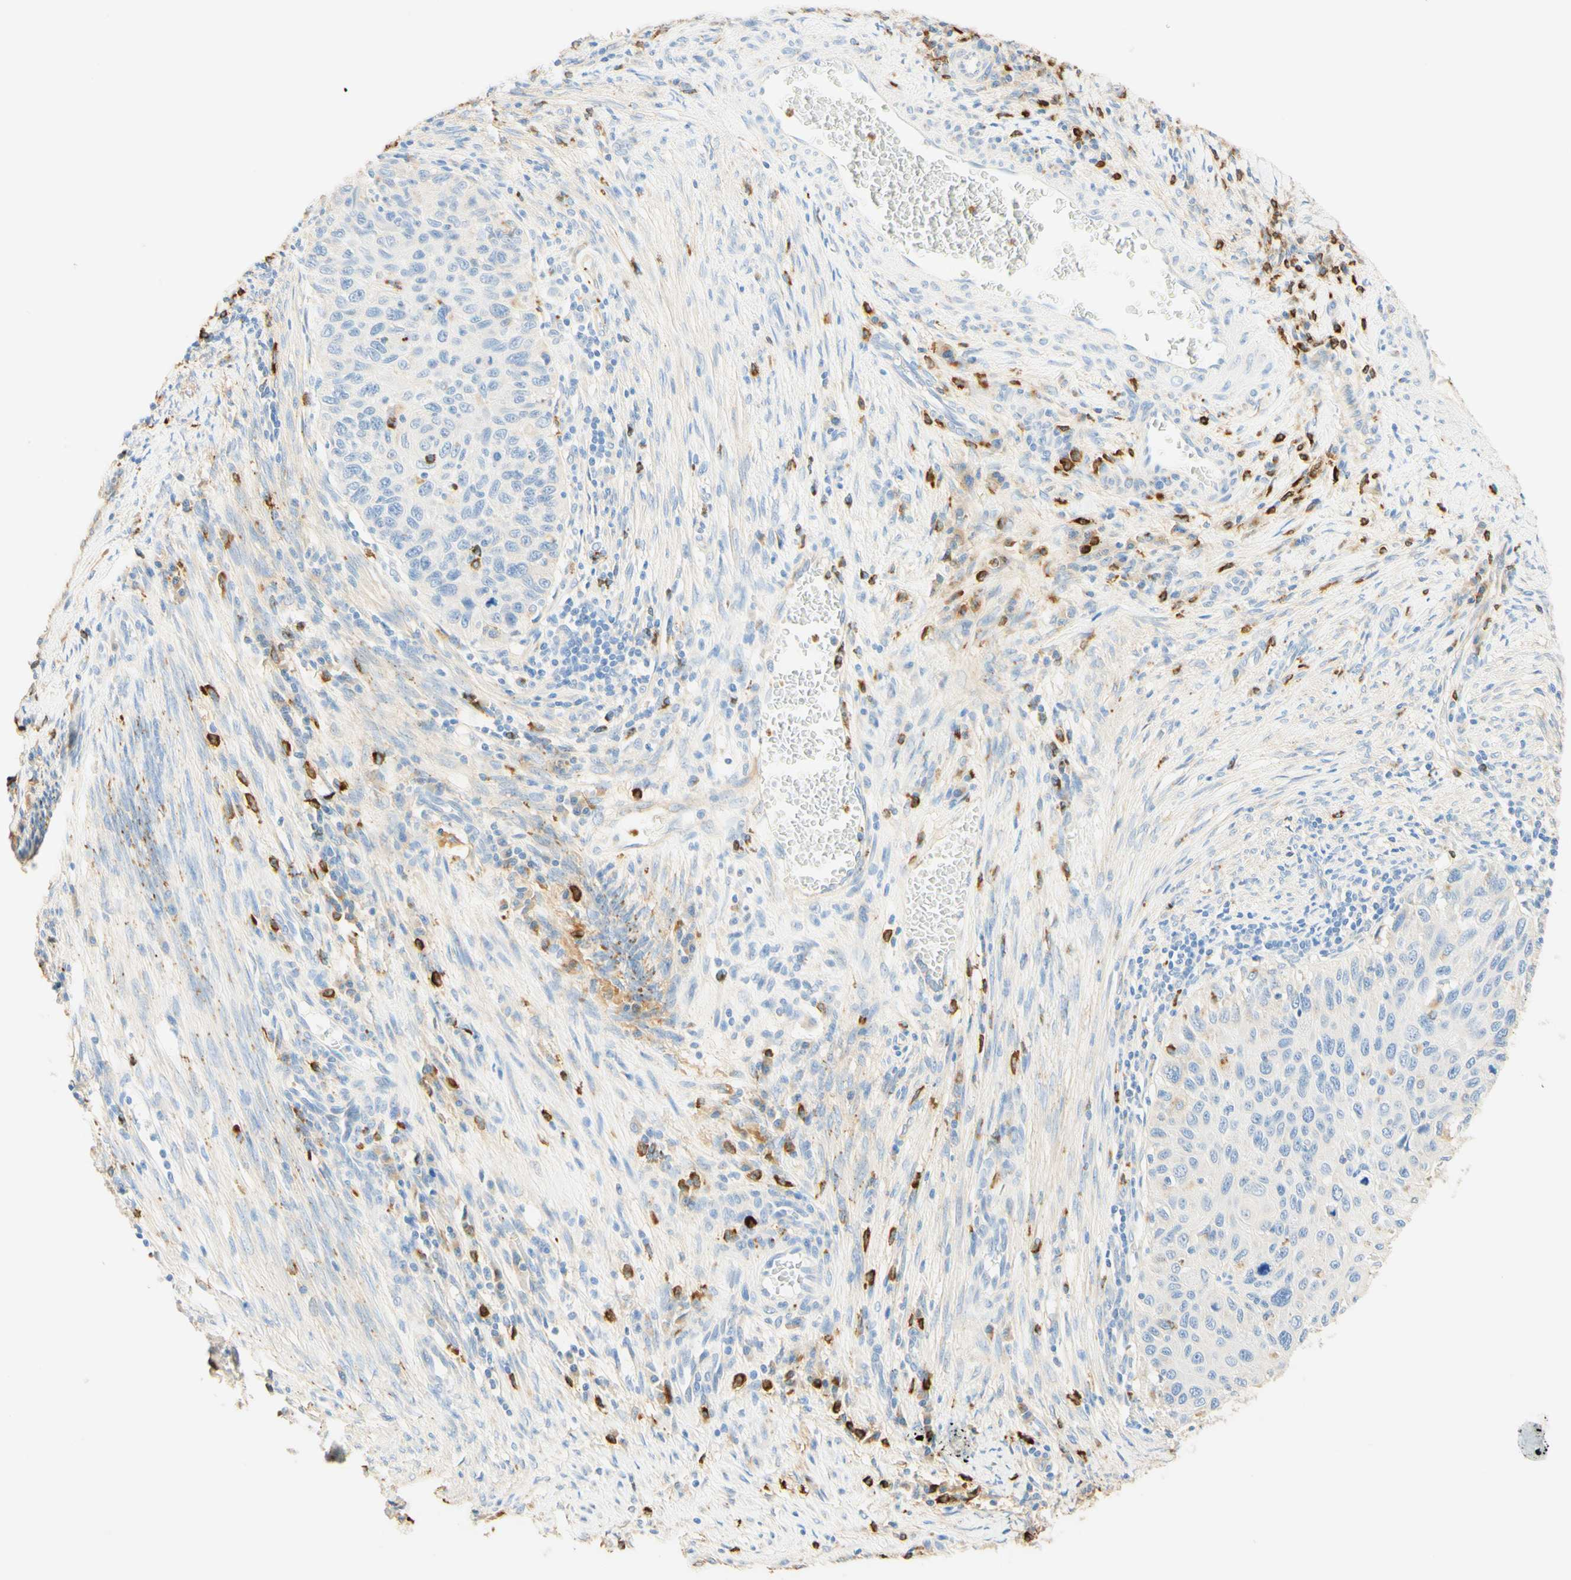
{"staining": {"intensity": "negative", "quantity": "none", "location": "none"}, "tissue": "cervical cancer", "cell_type": "Tumor cells", "image_type": "cancer", "snomed": [{"axis": "morphology", "description": "Squamous cell carcinoma, NOS"}, {"axis": "topography", "description": "Cervix"}], "caption": "There is no significant expression in tumor cells of squamous cell carcinoma (cervical).", "gene": "CD63", "patient": {"sex": "female", "age": 70}}